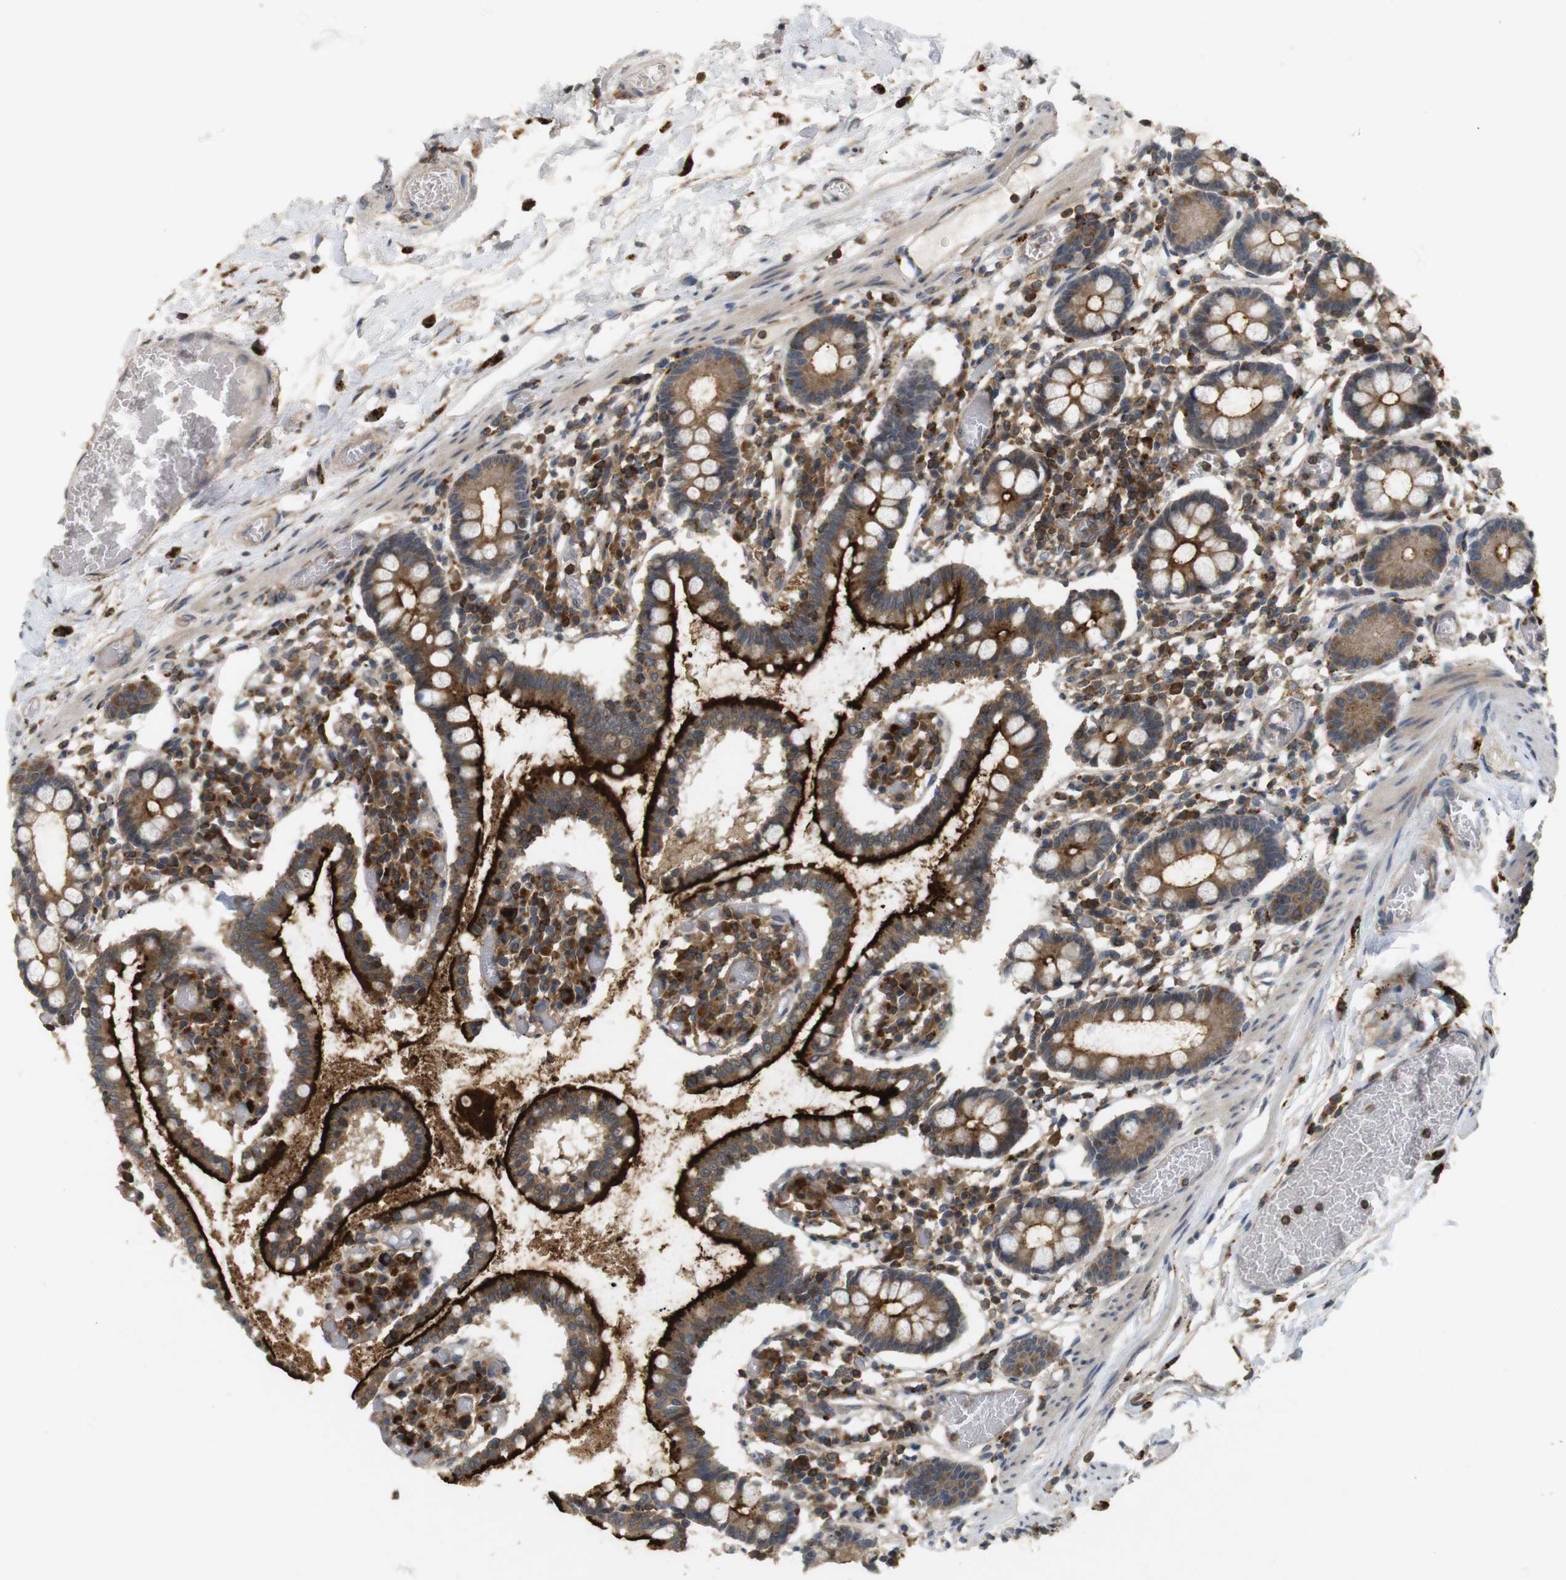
{"staining": {"intensity": "strong", "quantity": ">75%", "location": "cytoplasmic/membranous"}, "tissue": "small intestine", "cell_type": "Glandular cells", "image_type": "normal", "snomed": [{"axis": "morphology", "description": "Normal tissue, NOS"}, {"axis": "topography", "description": "Small intestine"}], "caption": "High-magnification brightfield microscopy of unremarkable small intestine stained with DAB (brown) and counterstained with hematoxylin (blue). glandular cells exhibit strong cytoplasmic/membranous staining is seen in about>75% of cells. (DAB (3,3'-diaminobenzidine) IHC, brown staining for protein, blue staining for nuclei).", "gene": "KSR1", "patient": {"sex": "female", "age": 61}}